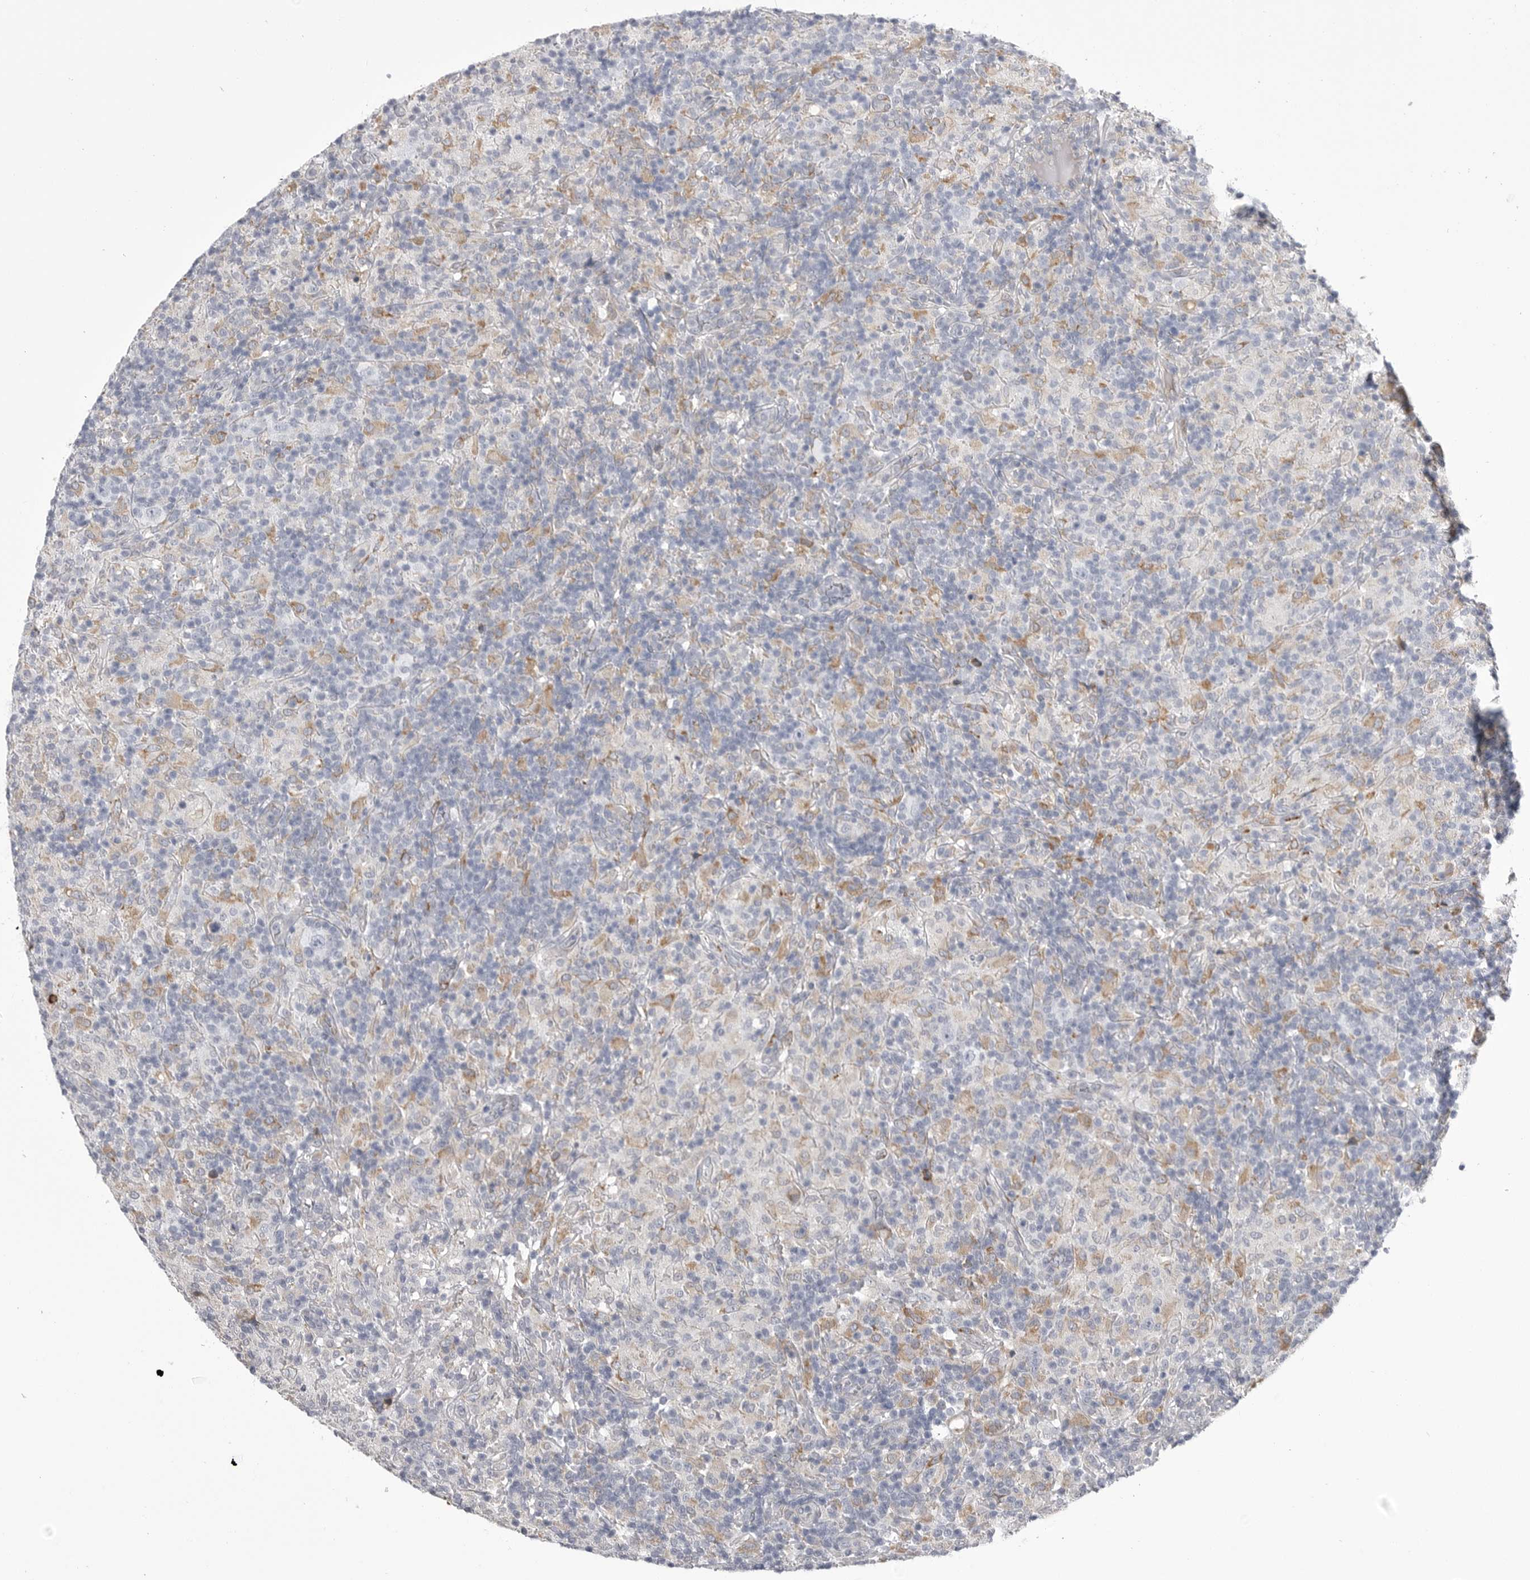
{"staining": {"intensity": "negative", "quantity": "none", "location": "none"}, "tissue": "lymphoma", "cell_type": "Tumor cells", "image_type": "cancer", "snomed": [{"axis": "morphology", "description": "Hodgkin's disease, NOS"}, {"axis": "topography", "description": "Lymph node"}], "caption": "A histopathology image of human Hodgkin's disease is negative for staining in tumor cells.", "gene": "FKBP2", "patient": {"sex": "male", "age": 70}}